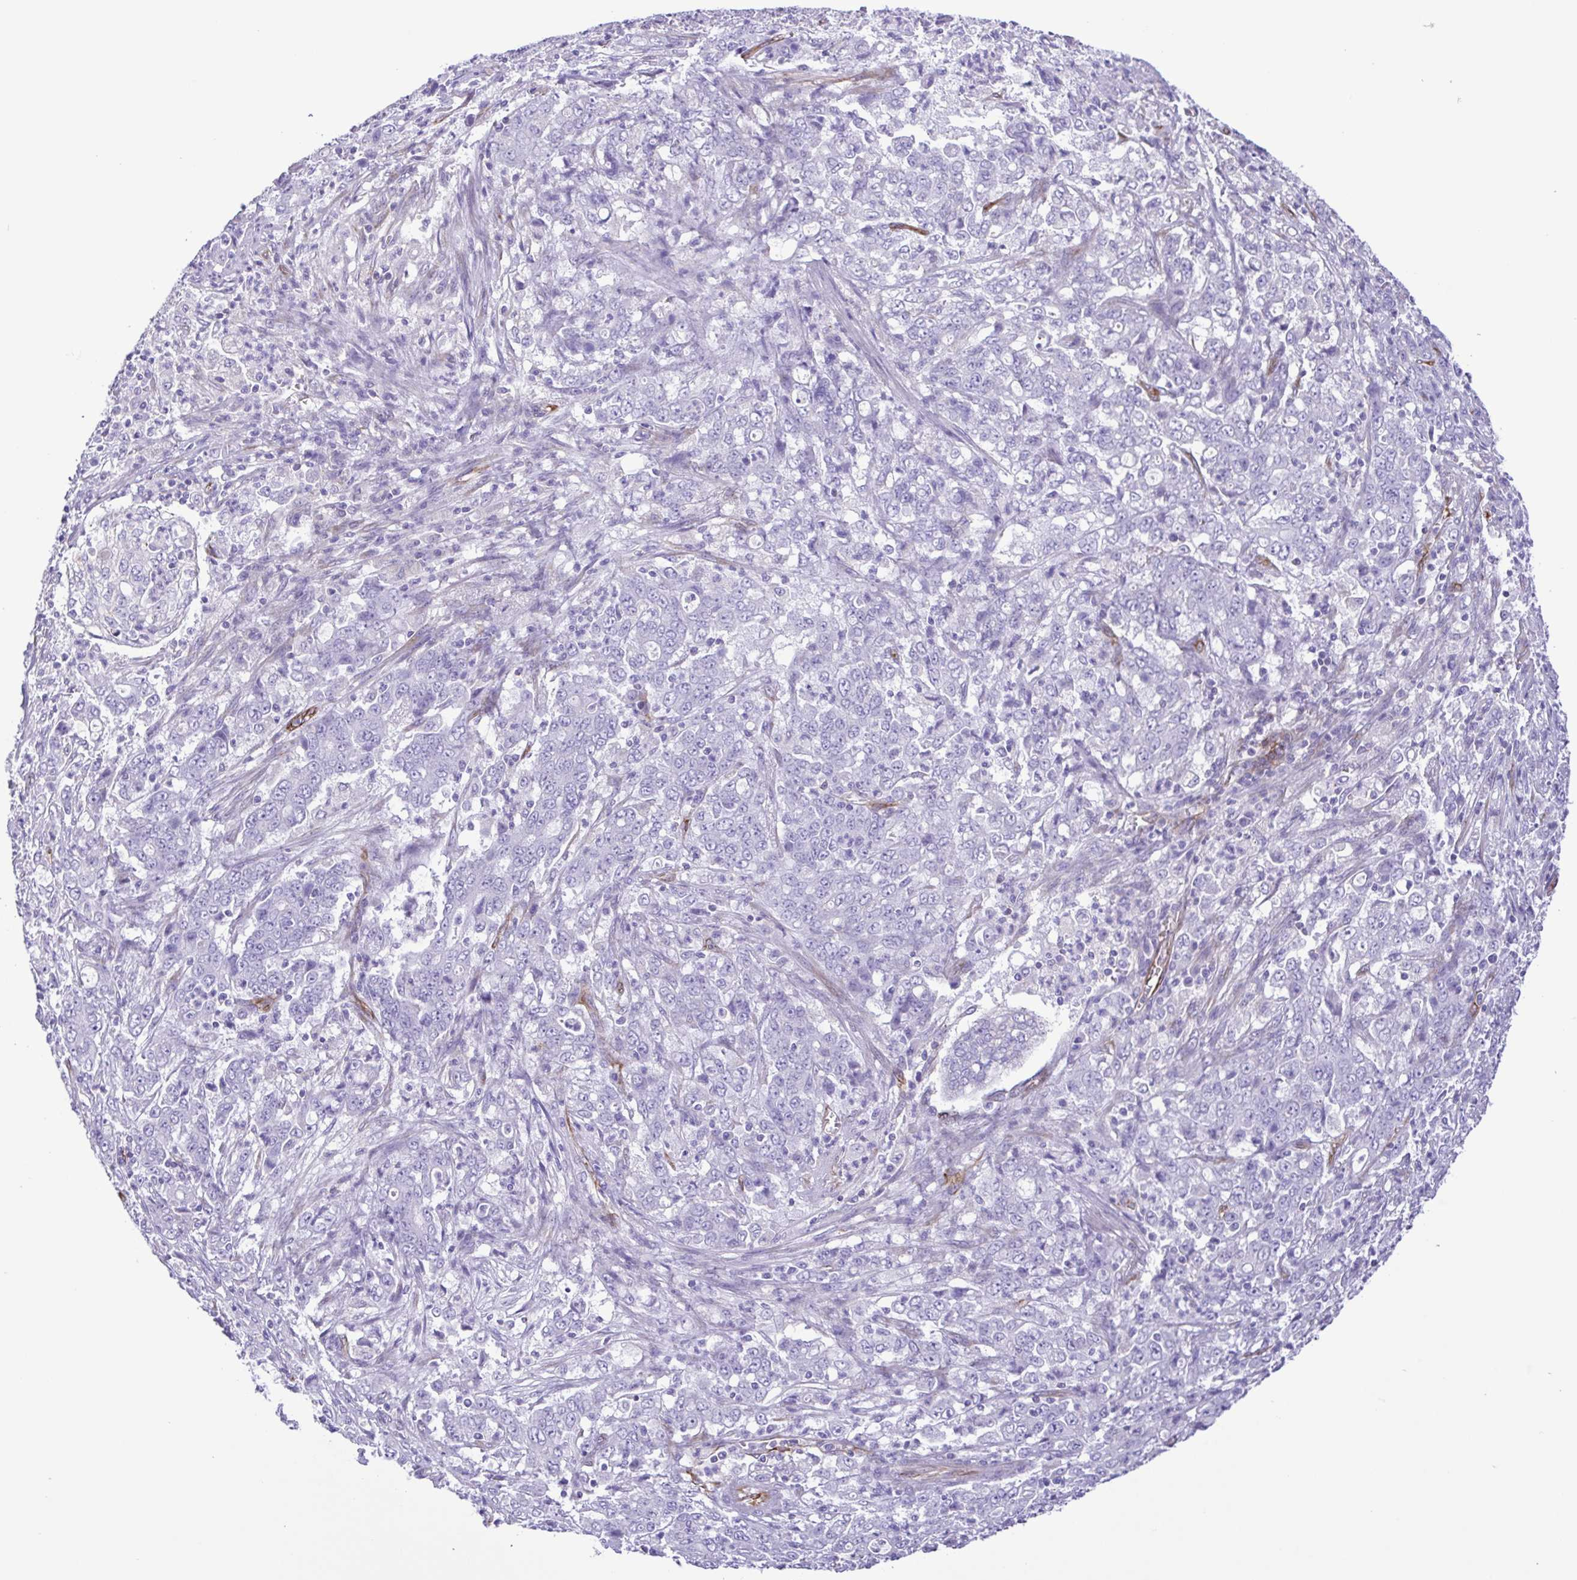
{"staining": {"intensity": "negative", "quantity": "none", "location": "none"}, "tissue": "stomach cancer", "cell_type": "Tumor cells", "image_type": "cancer", "snomed": [{"axis": "morphology", "description": "Adenocarcinoma, NOS"}, {"axis": "topography", "description": "Stomach, lower"}], "caption": "DAB (3,3'-diaminobenzidine) immunohistochemical staining of stomach cancer (adenocarcinoma) exhibits no significant positivity in tumor cells.", "gene": "FLT1", "patient": {"sex": "female", "age": 71}}